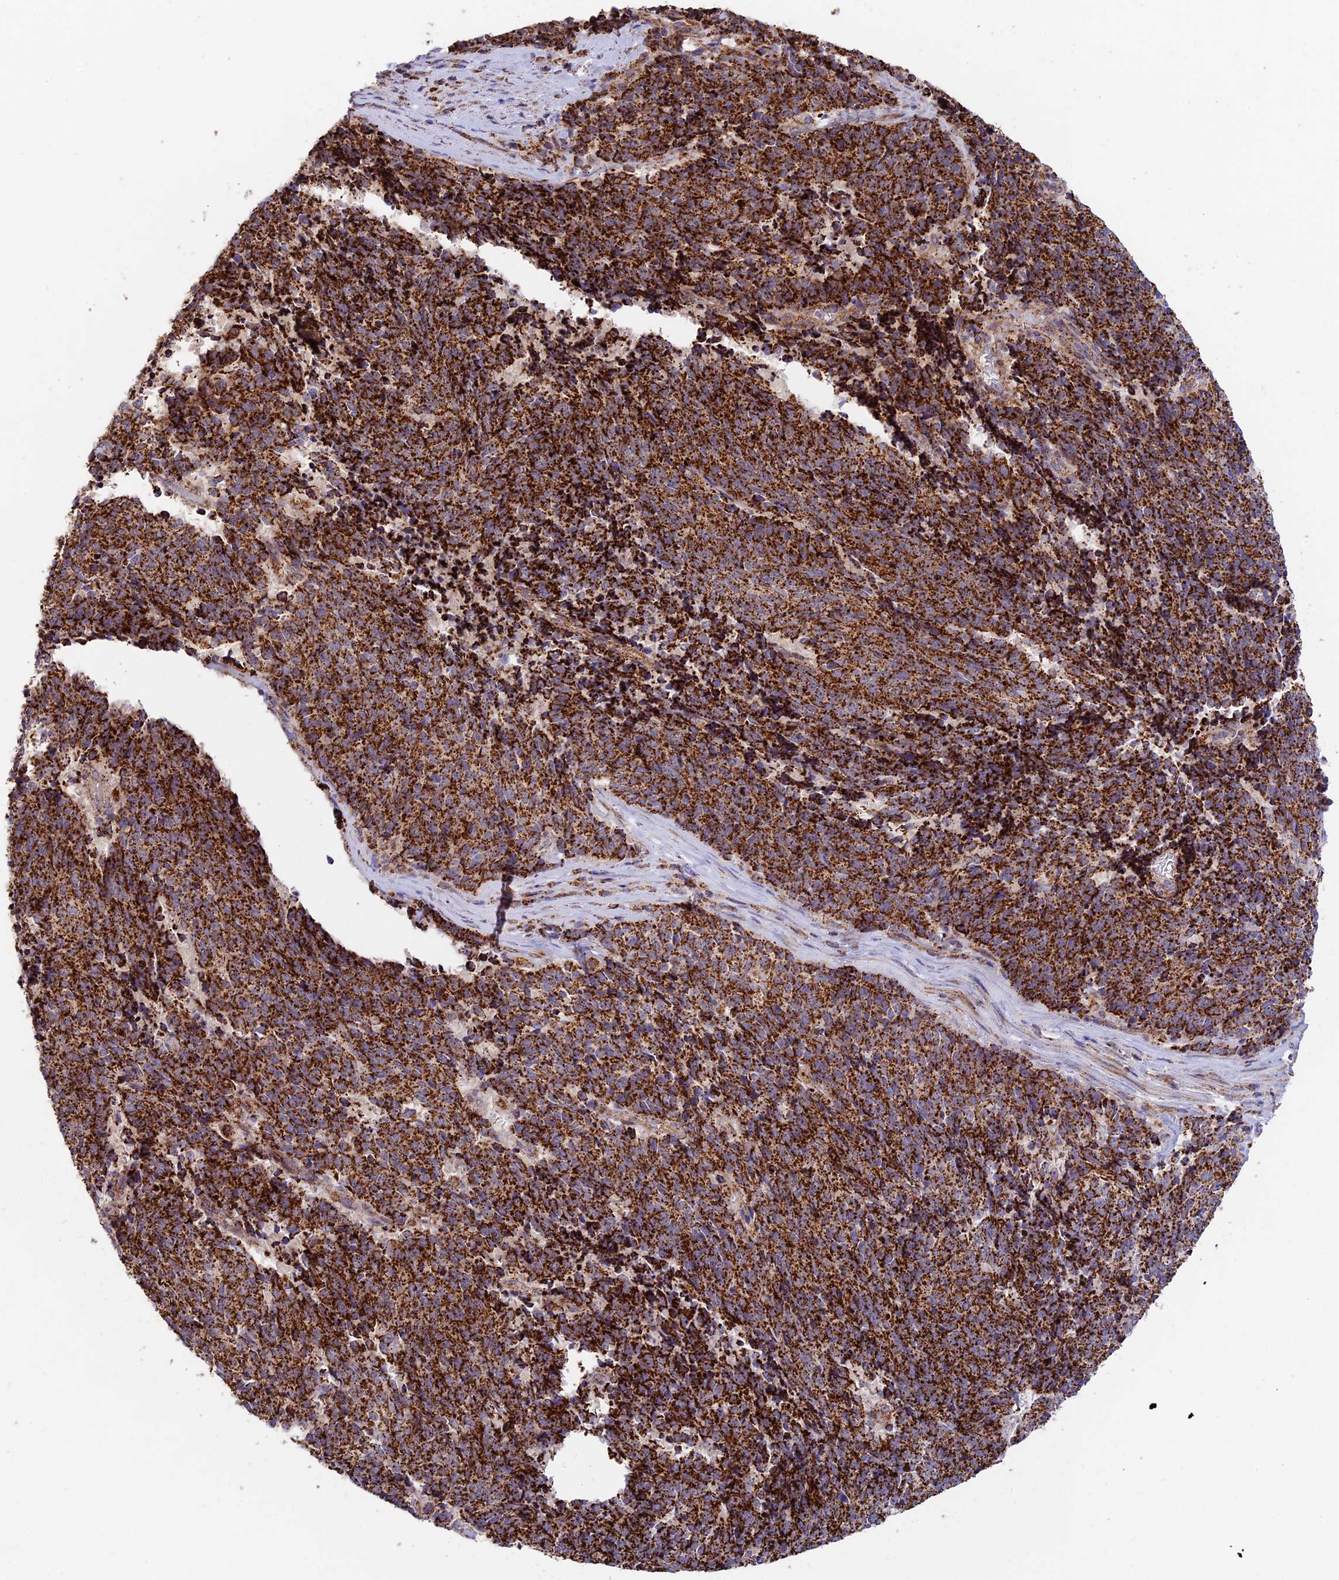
{"staining": {"intensity": "strong", "quantity": ">75%", "location": "cytoplasmic/membranous"}, "tissue": "cervical cancer", "cell_type": "Tumor cells", "image_type": "cancer", "snomed": [{"axis": "morphology", "description": "Squamous cell carcinoma, NOS"}, {"axis": "topography", "description": "Cervix"}], "caption": "Squamous cell carcinoma (cervical) stained with a brown dye demonstrates strong cytoplasmic/membranous positive expression in approximately >75% of tumor cells.", "gene": "KHDC3L", "patient": {"sex": "female", "age": 29}}